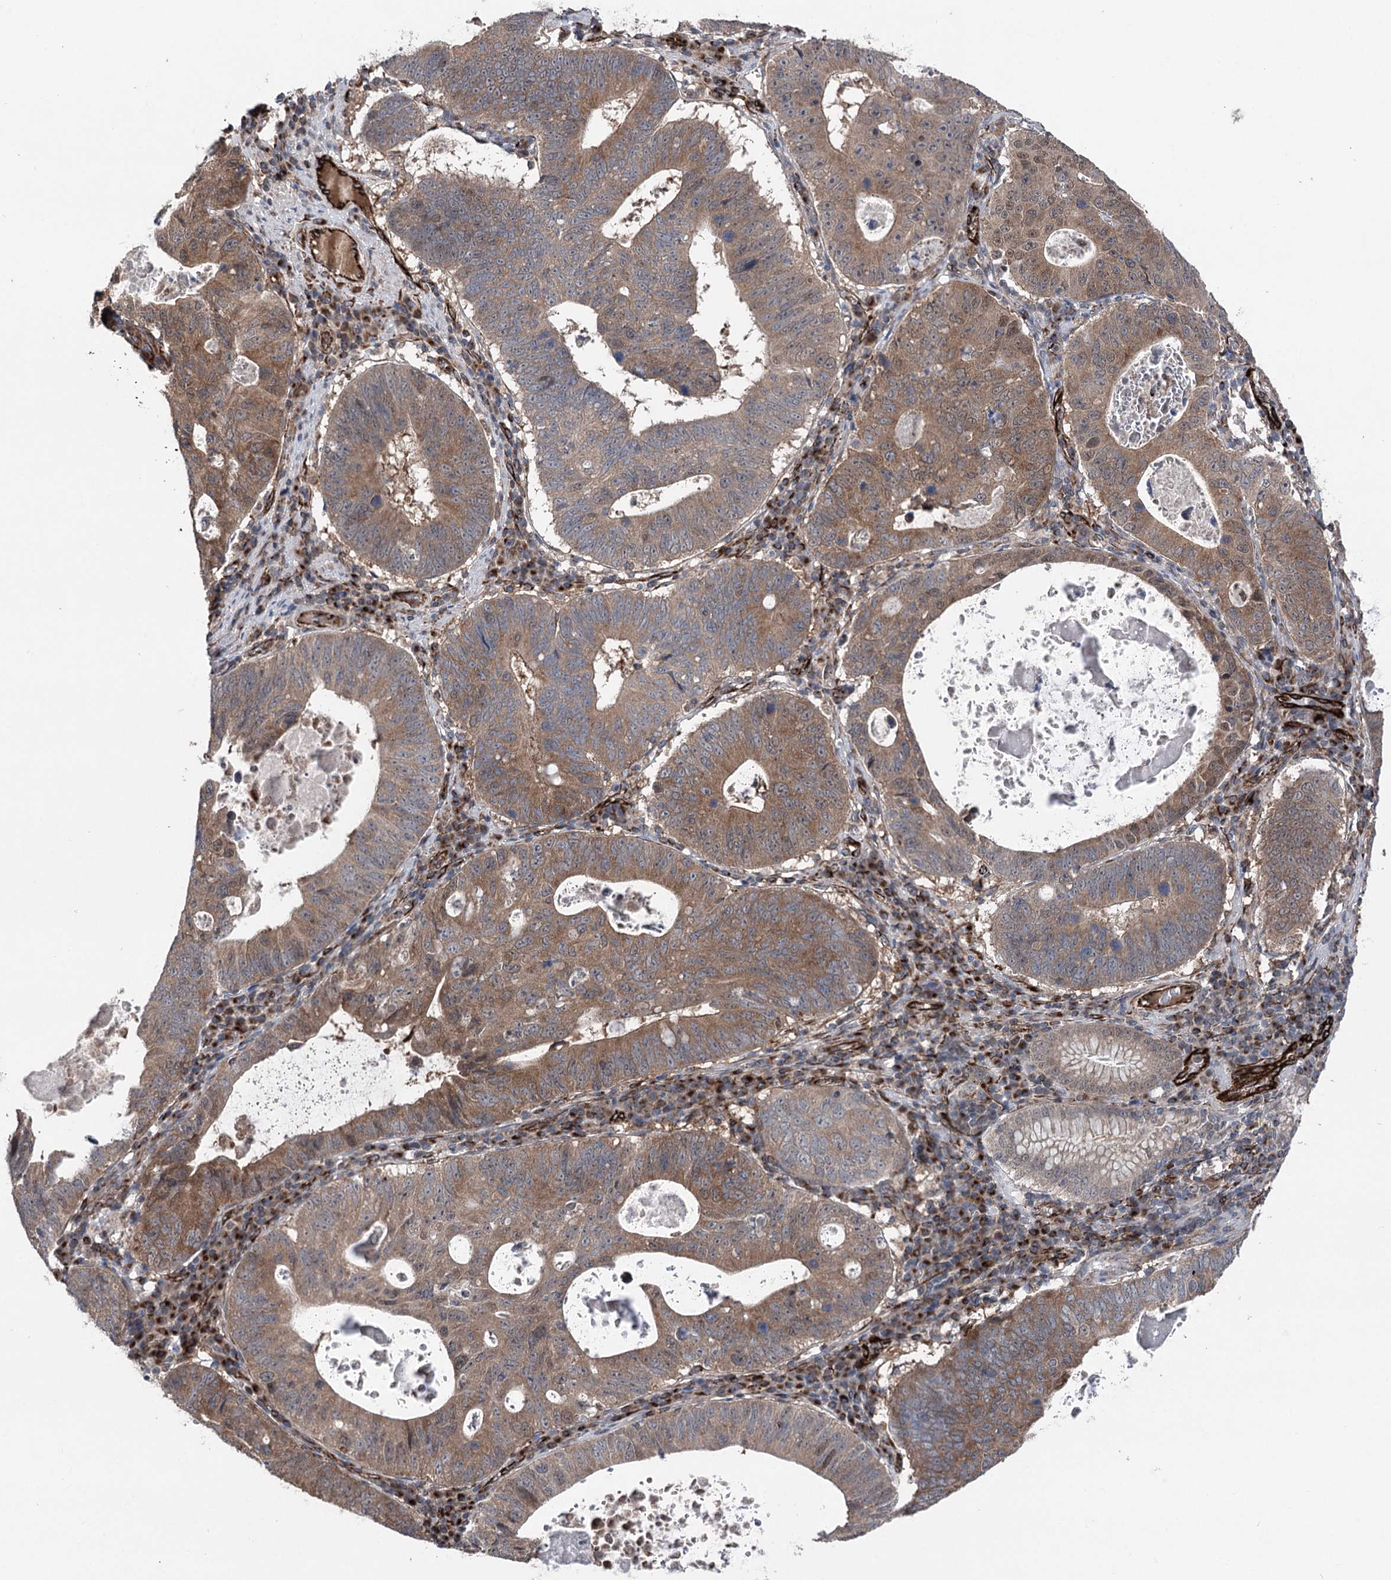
{"staining": {"intensity": "moderate", "quantity": ">75%", "location": "cytoplasmic/membranous"}, "tissue": "stomach cancer", "cell_type": "Tumor cells", "image_type": "cancer", "snomed": [{"axis": "morphology", "description": "Adenocarcinoma, NOS"}, {"axis": "topography", "description": "Stomach"}], "caption": "Tumor cells display moderate cytoplasmic/membranous positivity in about >75% of cells in stomach cancer.", "gene": "MIB1", "patient": {"sex": "male", "age": 59}}